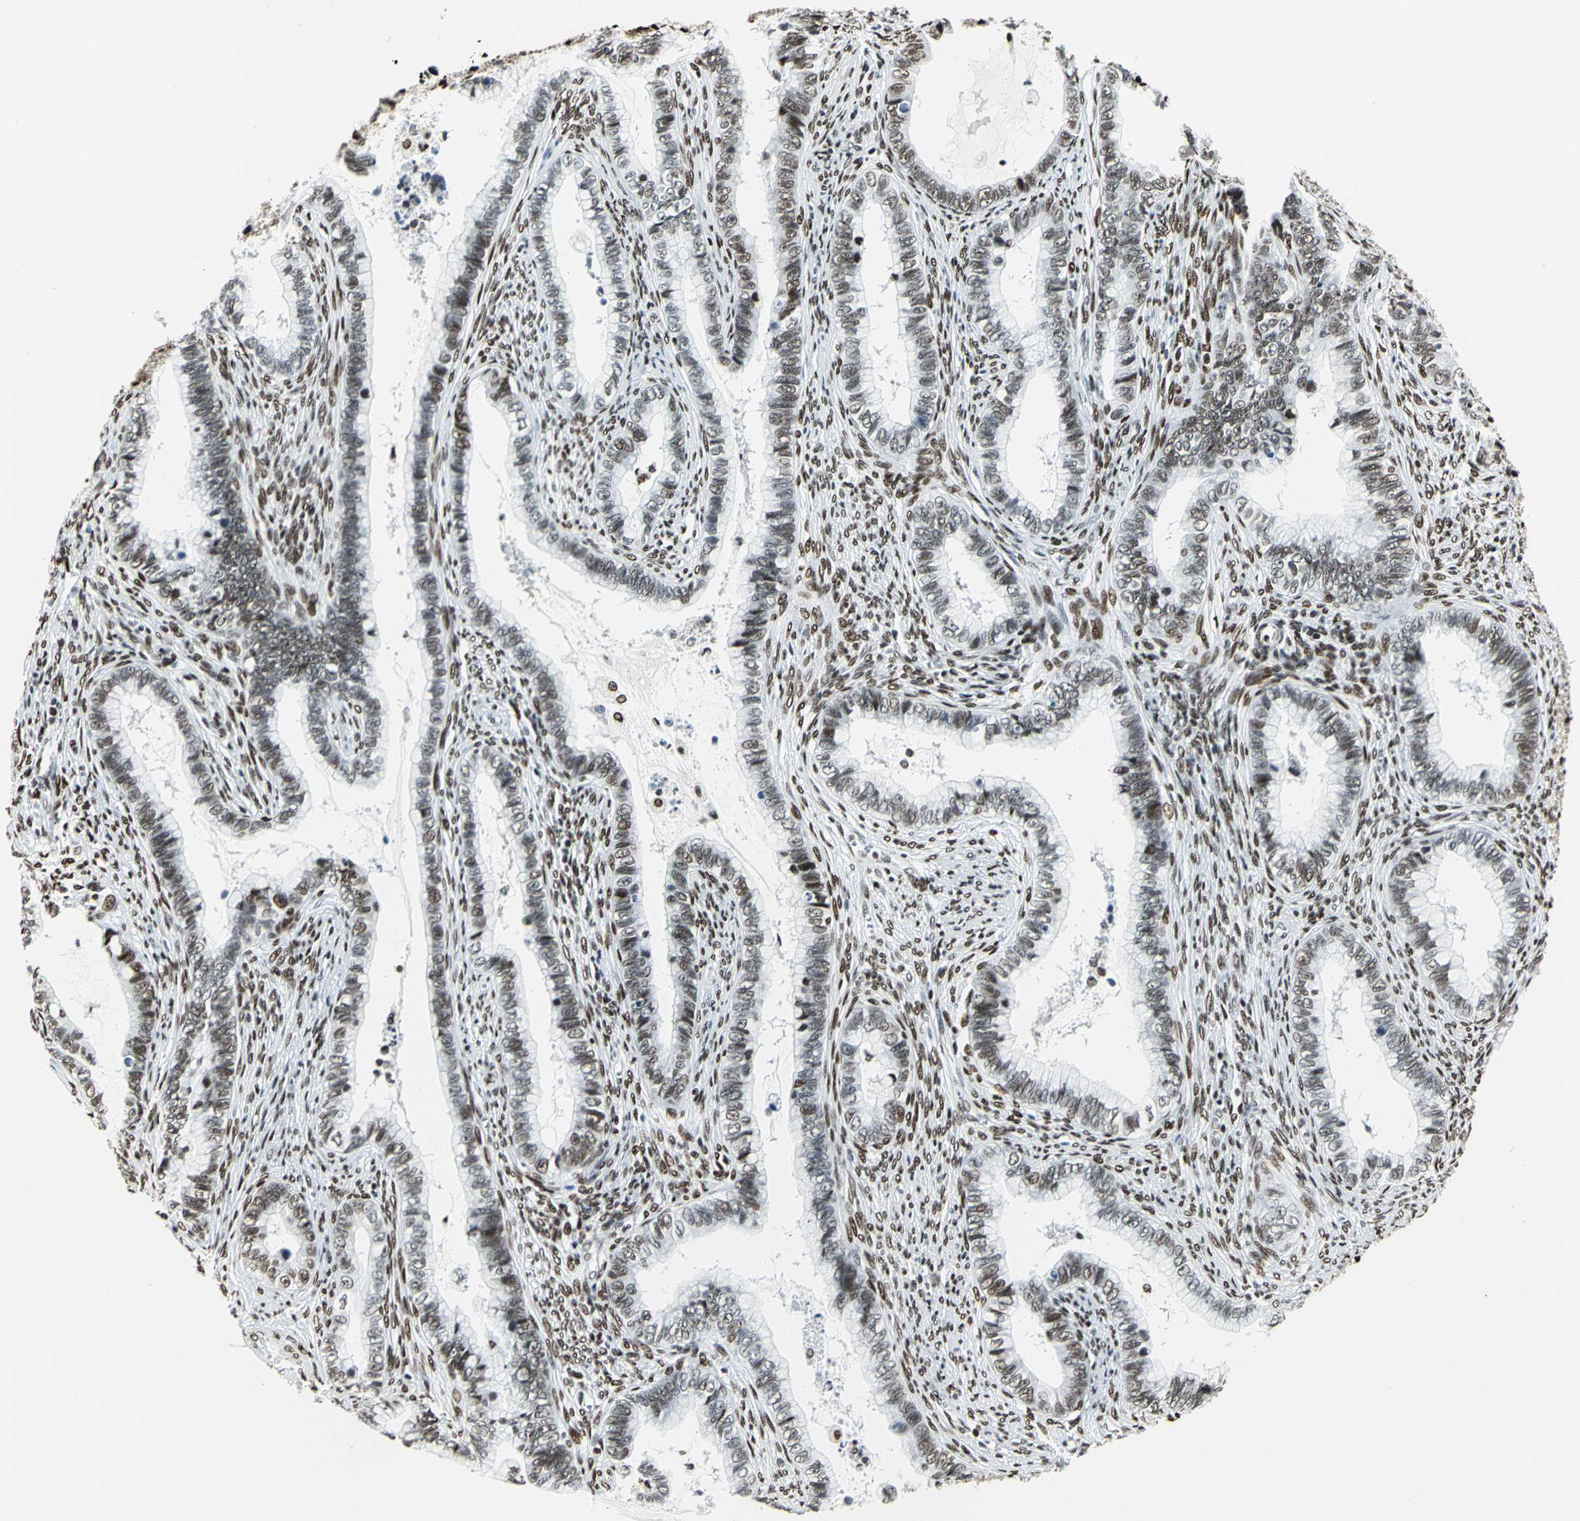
{"staining": {"intensity": "moderate", "quantity": ">75%", "location": "nuclear"}, "tissue": "cervical cancer", "cell_type": "Tumor cells", "image_type": "cancer", "snomed": [{"axis": "morphology", "description": "Adenocarcinoma, NOS"}, {"axis": "topography", "description": "Cervix"}], "caption": "Immunohistochemistry image of neoplastic tissue: adenocarcinoma (cervical) stained using IHC demonstrates medium levels of moderate protein expression localized specifically in the nuclear of tumor cells, appearing as a nuclear brown color.", "gene": "HDAC2", "patient": {"sex": "female", "age": 44}}